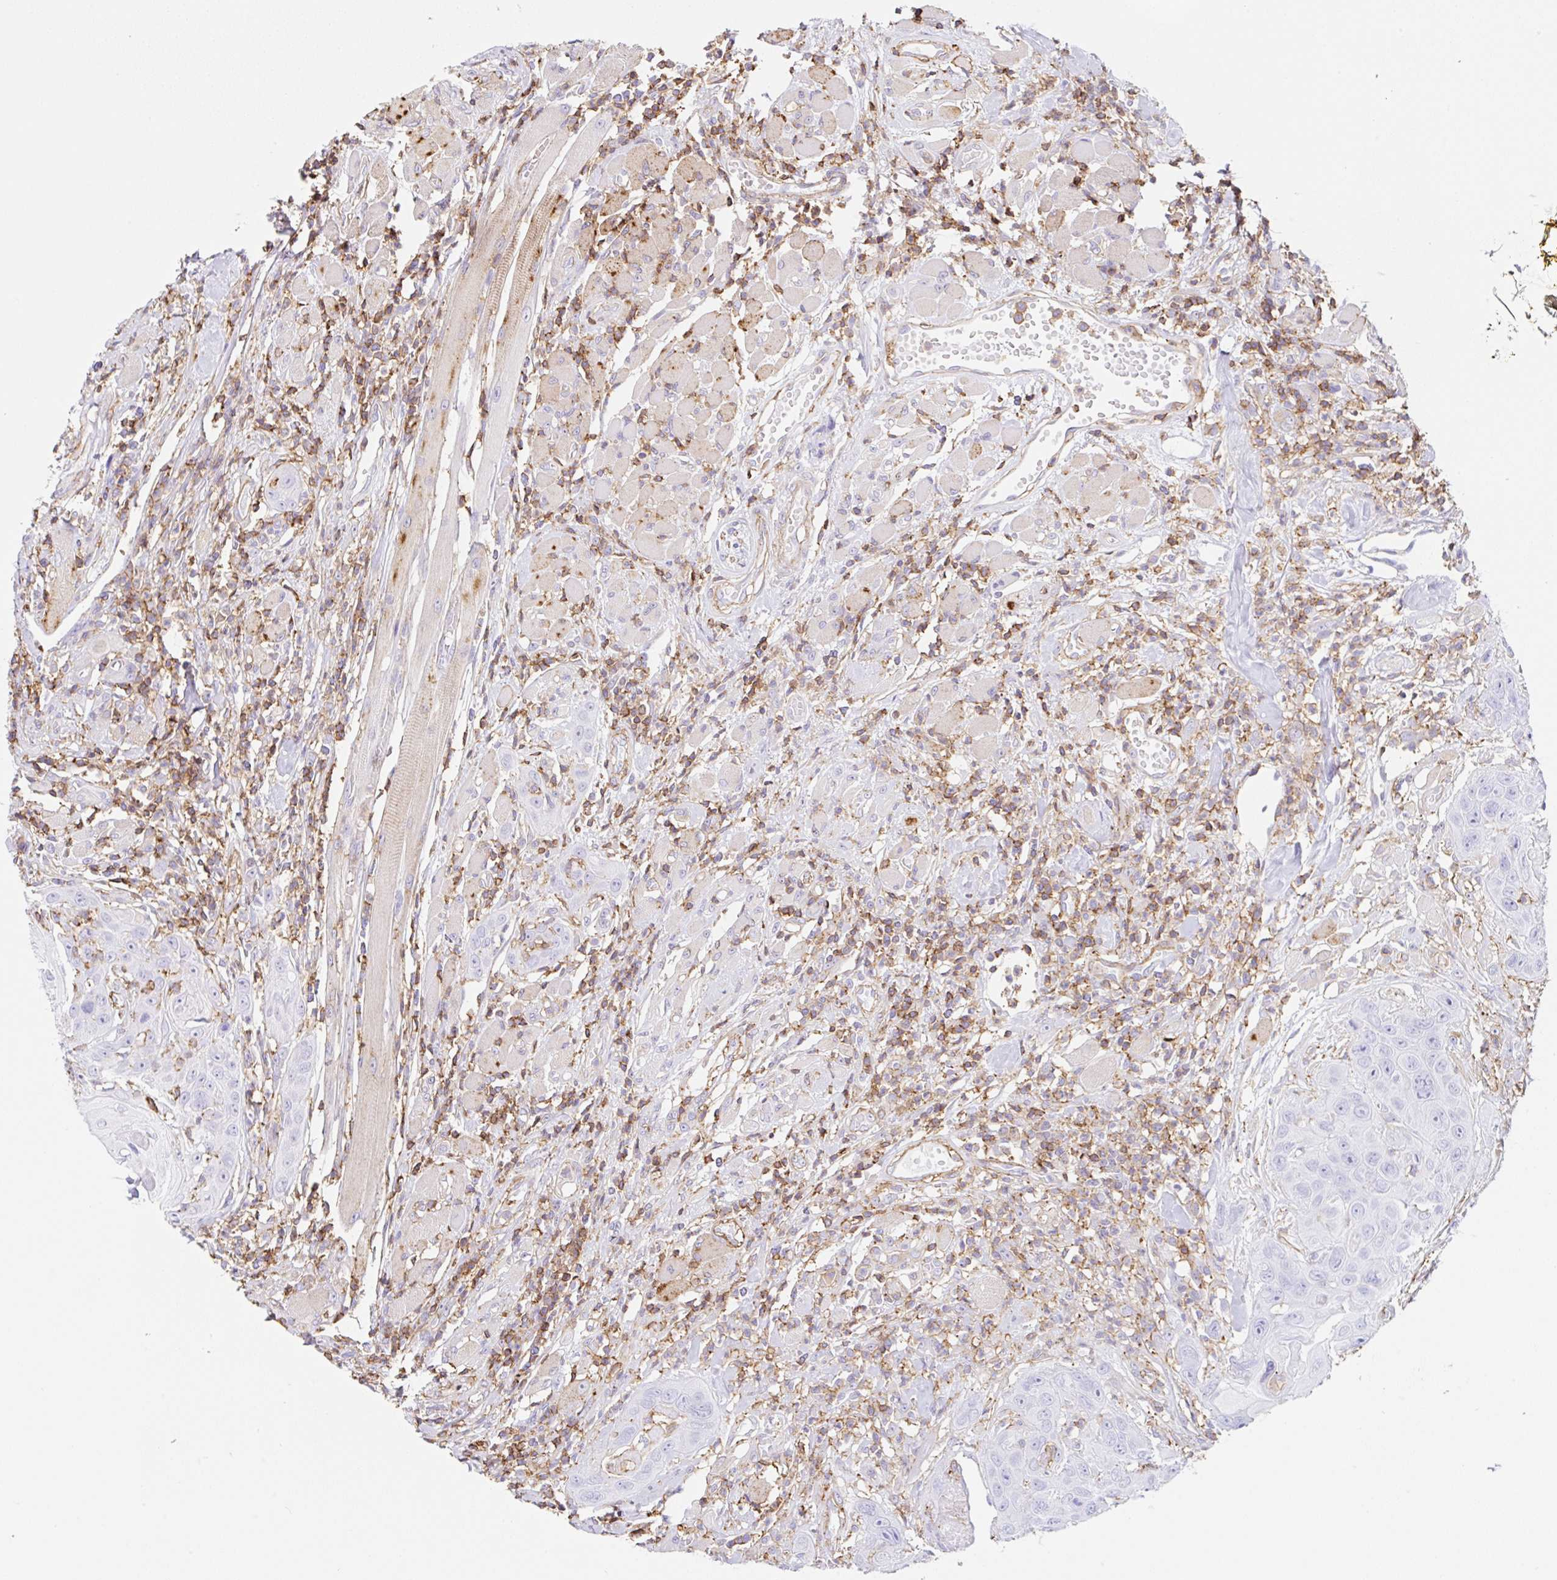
{"staining": {"intensity": "negative", "quantity": "none", "location": "none"}, "tissue": "head and neck cancer", "cell_type": "Tumor cells", "image_type": "cancer", "snomed": [{"axis": "morphology", "description": "Squamous cell carcinoma, NOS"}, {"axis": "topography", "description": "Head-Neck"}], "caption": "DAB (3,3'-diaminobenzidine) immunohistochemical staining of human head and neck squamous cell carcinoma exhibits no significant positivity in tumor cells.", "gene": "MTTP", "patient": {"sex": "female", "age": 59}}